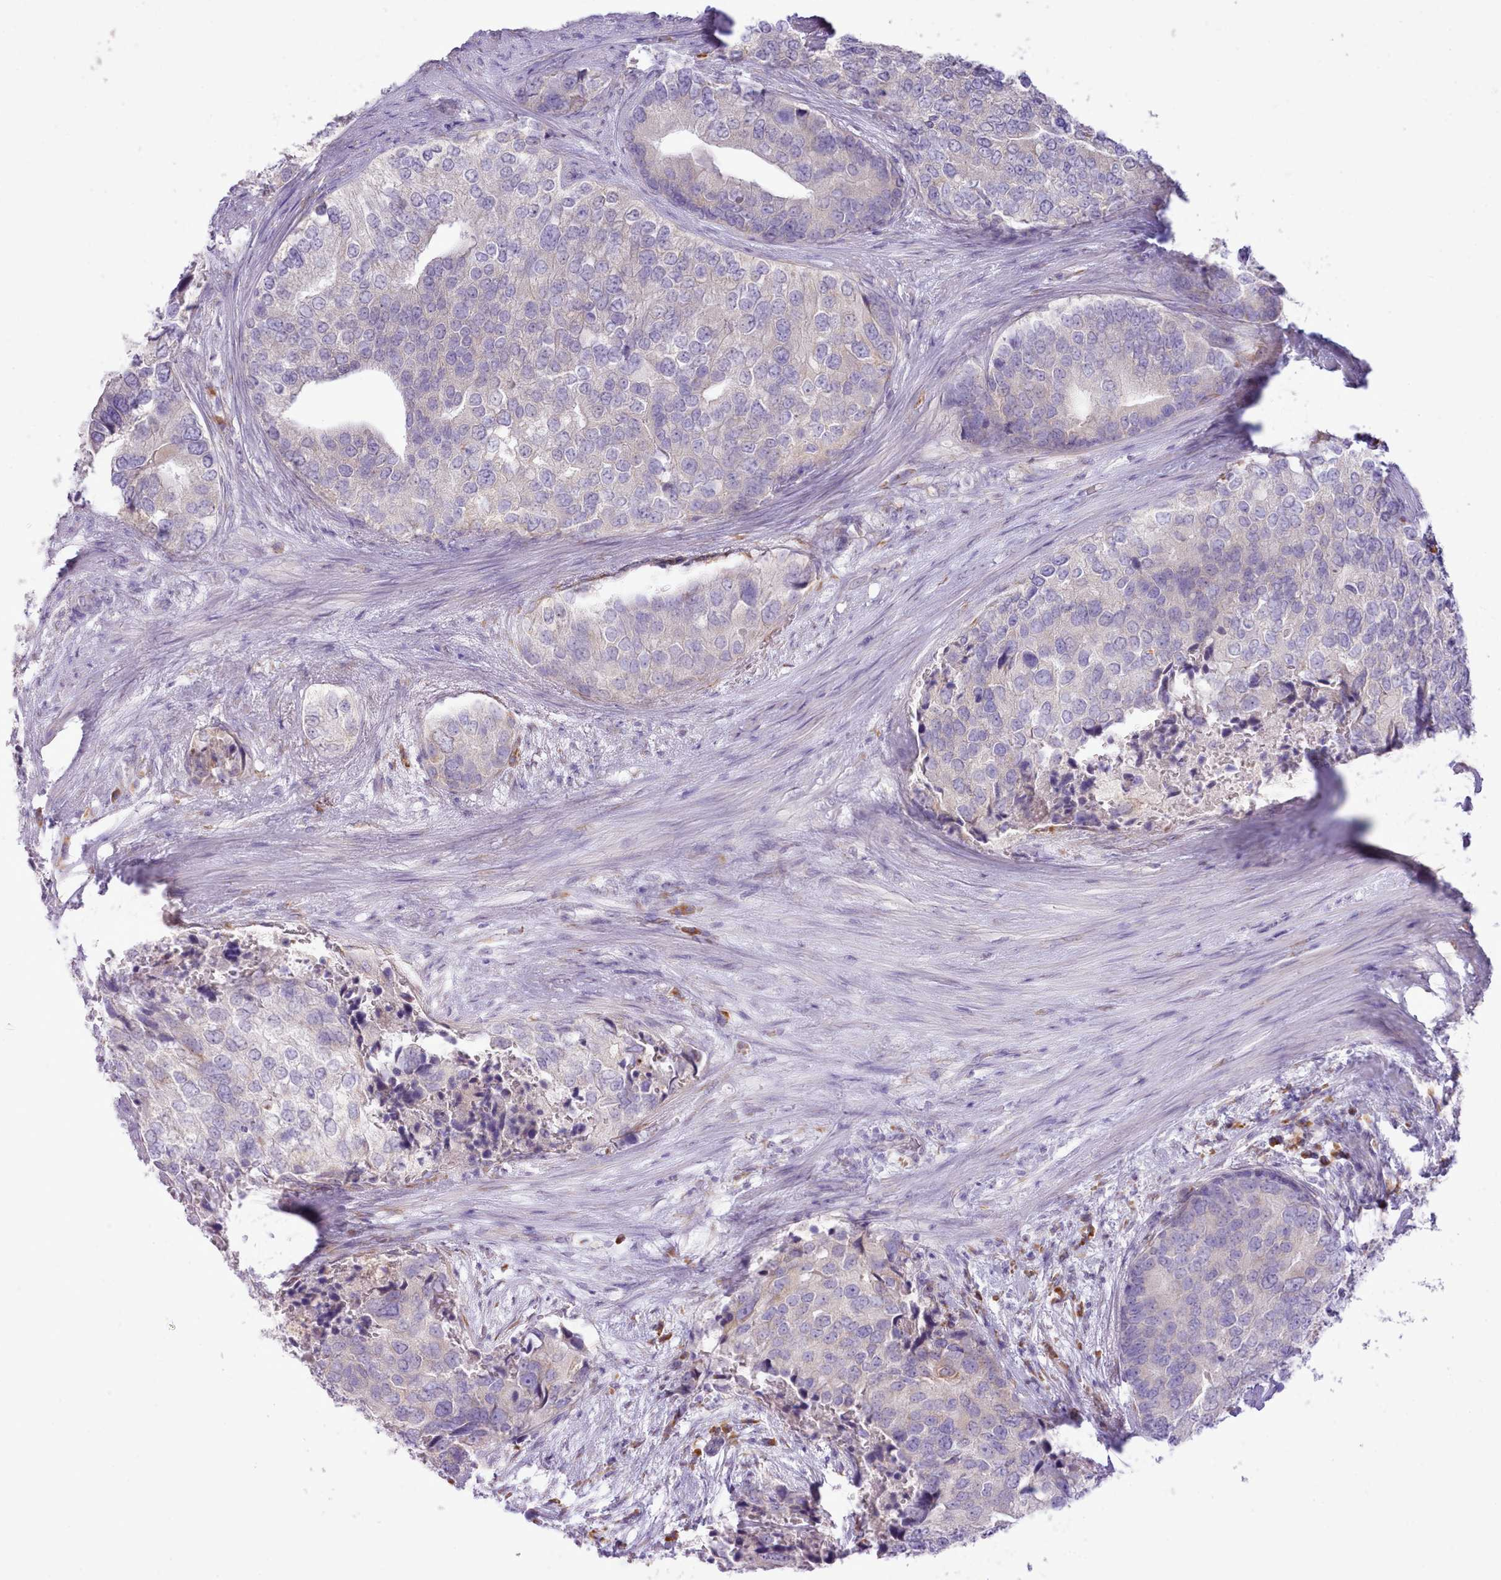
{"staining": {"intensity": "weak", "quantity": "<25%", "location": "cytoplasmic/membranous"}, "tissue": "prostate cancer", "cell_type": "Tumor cells", "image_type": "cancer", "snomed": [{"axis": "morphology", "description": "Adenocarcinoma, High grade"}, {"axis": "topography", "description": "Prostate"}], "caption": "A micrograph of human prostate cancer is negative for staining in tumor cells.", "gene": "CCL1", "patient": {"sex": "male", "age": 62}}